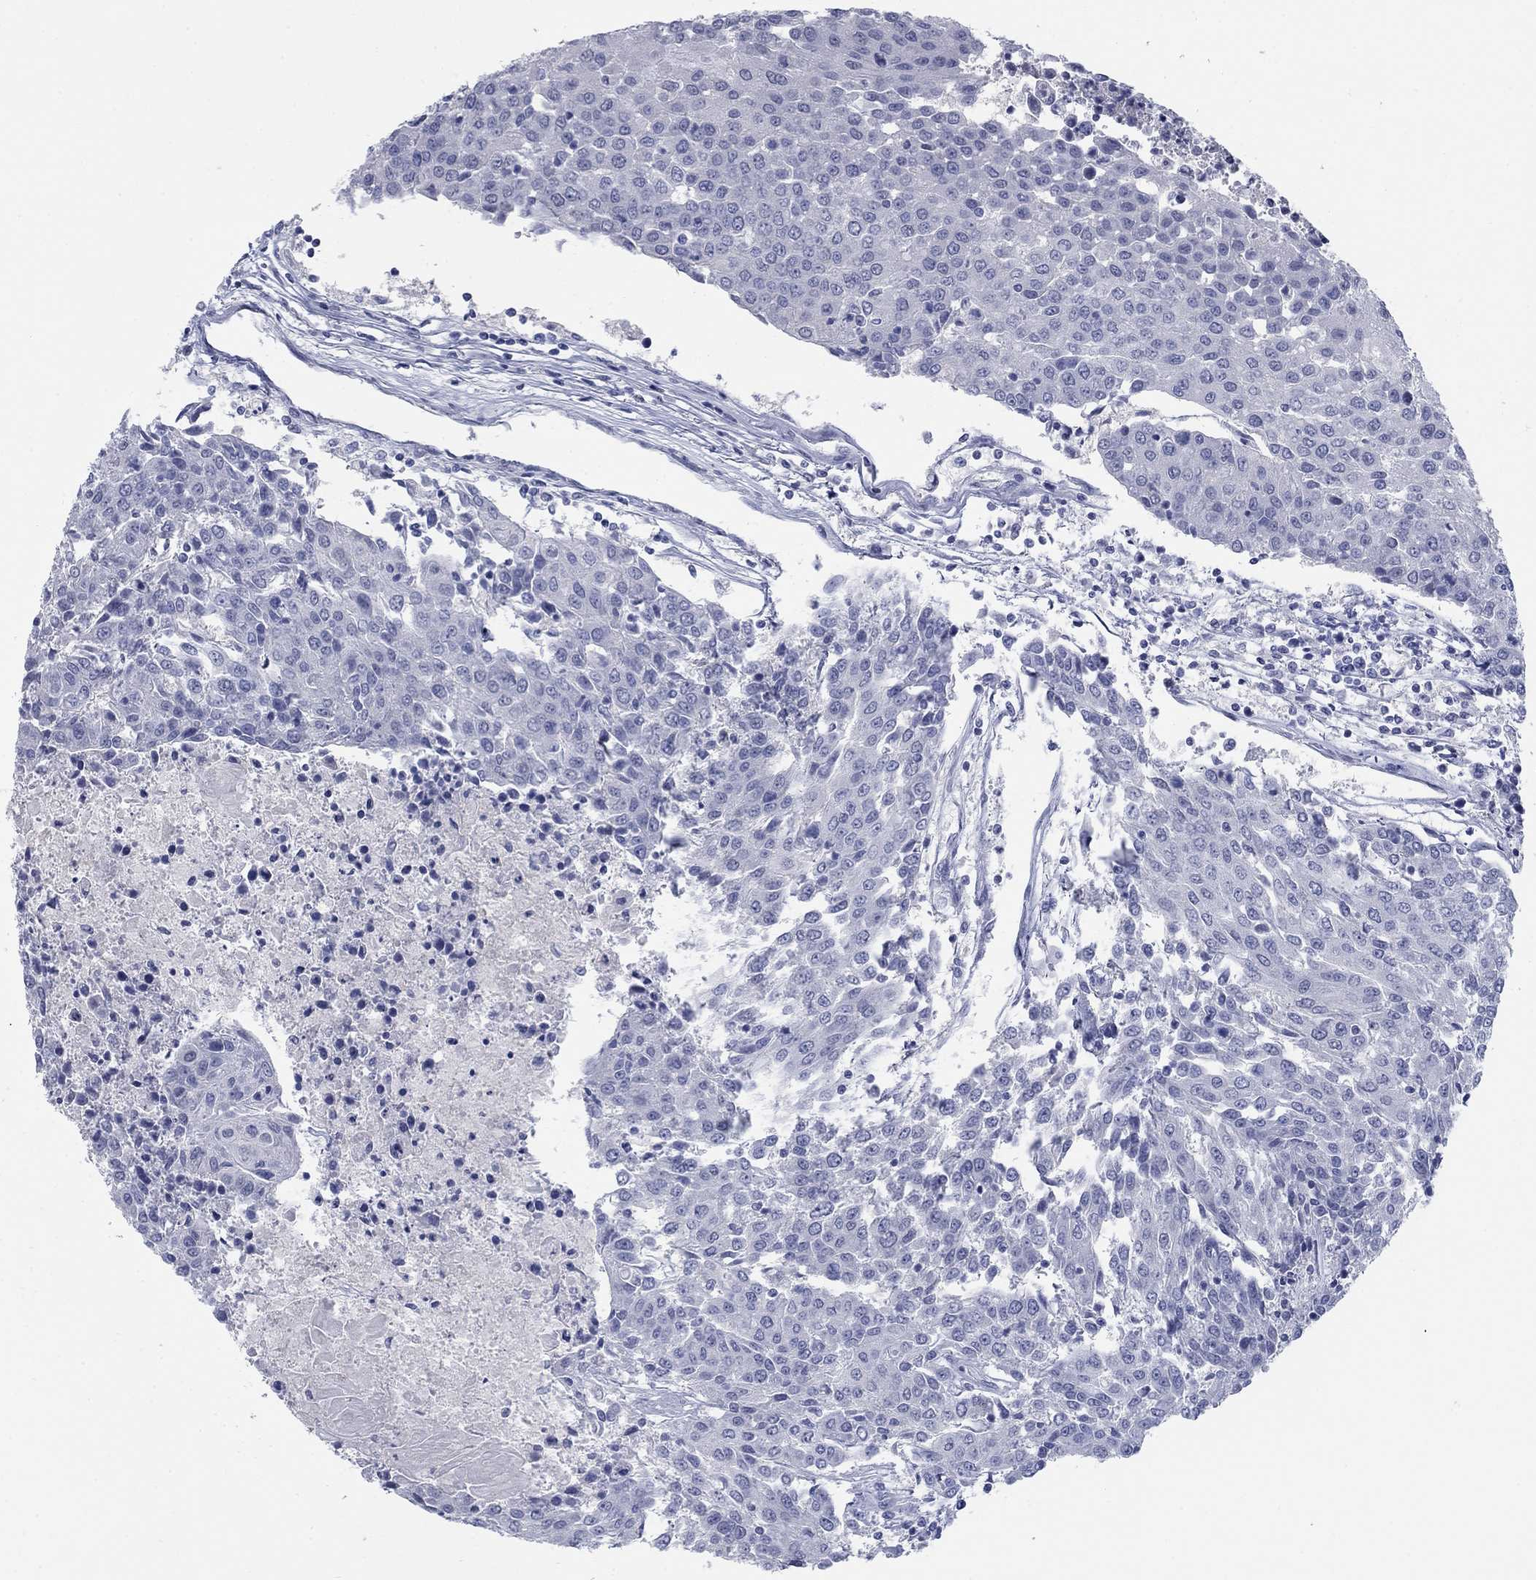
{"staining": {"intensity": "negative", "quantity": "none", "location": "none"}, "tissue": "urothelial cancer", "cell_type": "Tumor cells", "image_type": "cancer", "snomed": [{"axis": "morphology", "description": "Urothelial carcinoma, High grade"}, {"axis": "topography", "description": "Urinary bladder"}], "caption": "Immunohistochemistry (IHC) of urothelial cancer displays no expression in tumor cells. Brightfield microscopy of immunohistochemistry stained with DAB (3,3'-diaminobenzidine) (brown) and hematoxylin (blue), captured at high magnification.", "gene": "ATP6V1G2", "patient": {"sex": "female", "age": 85}}